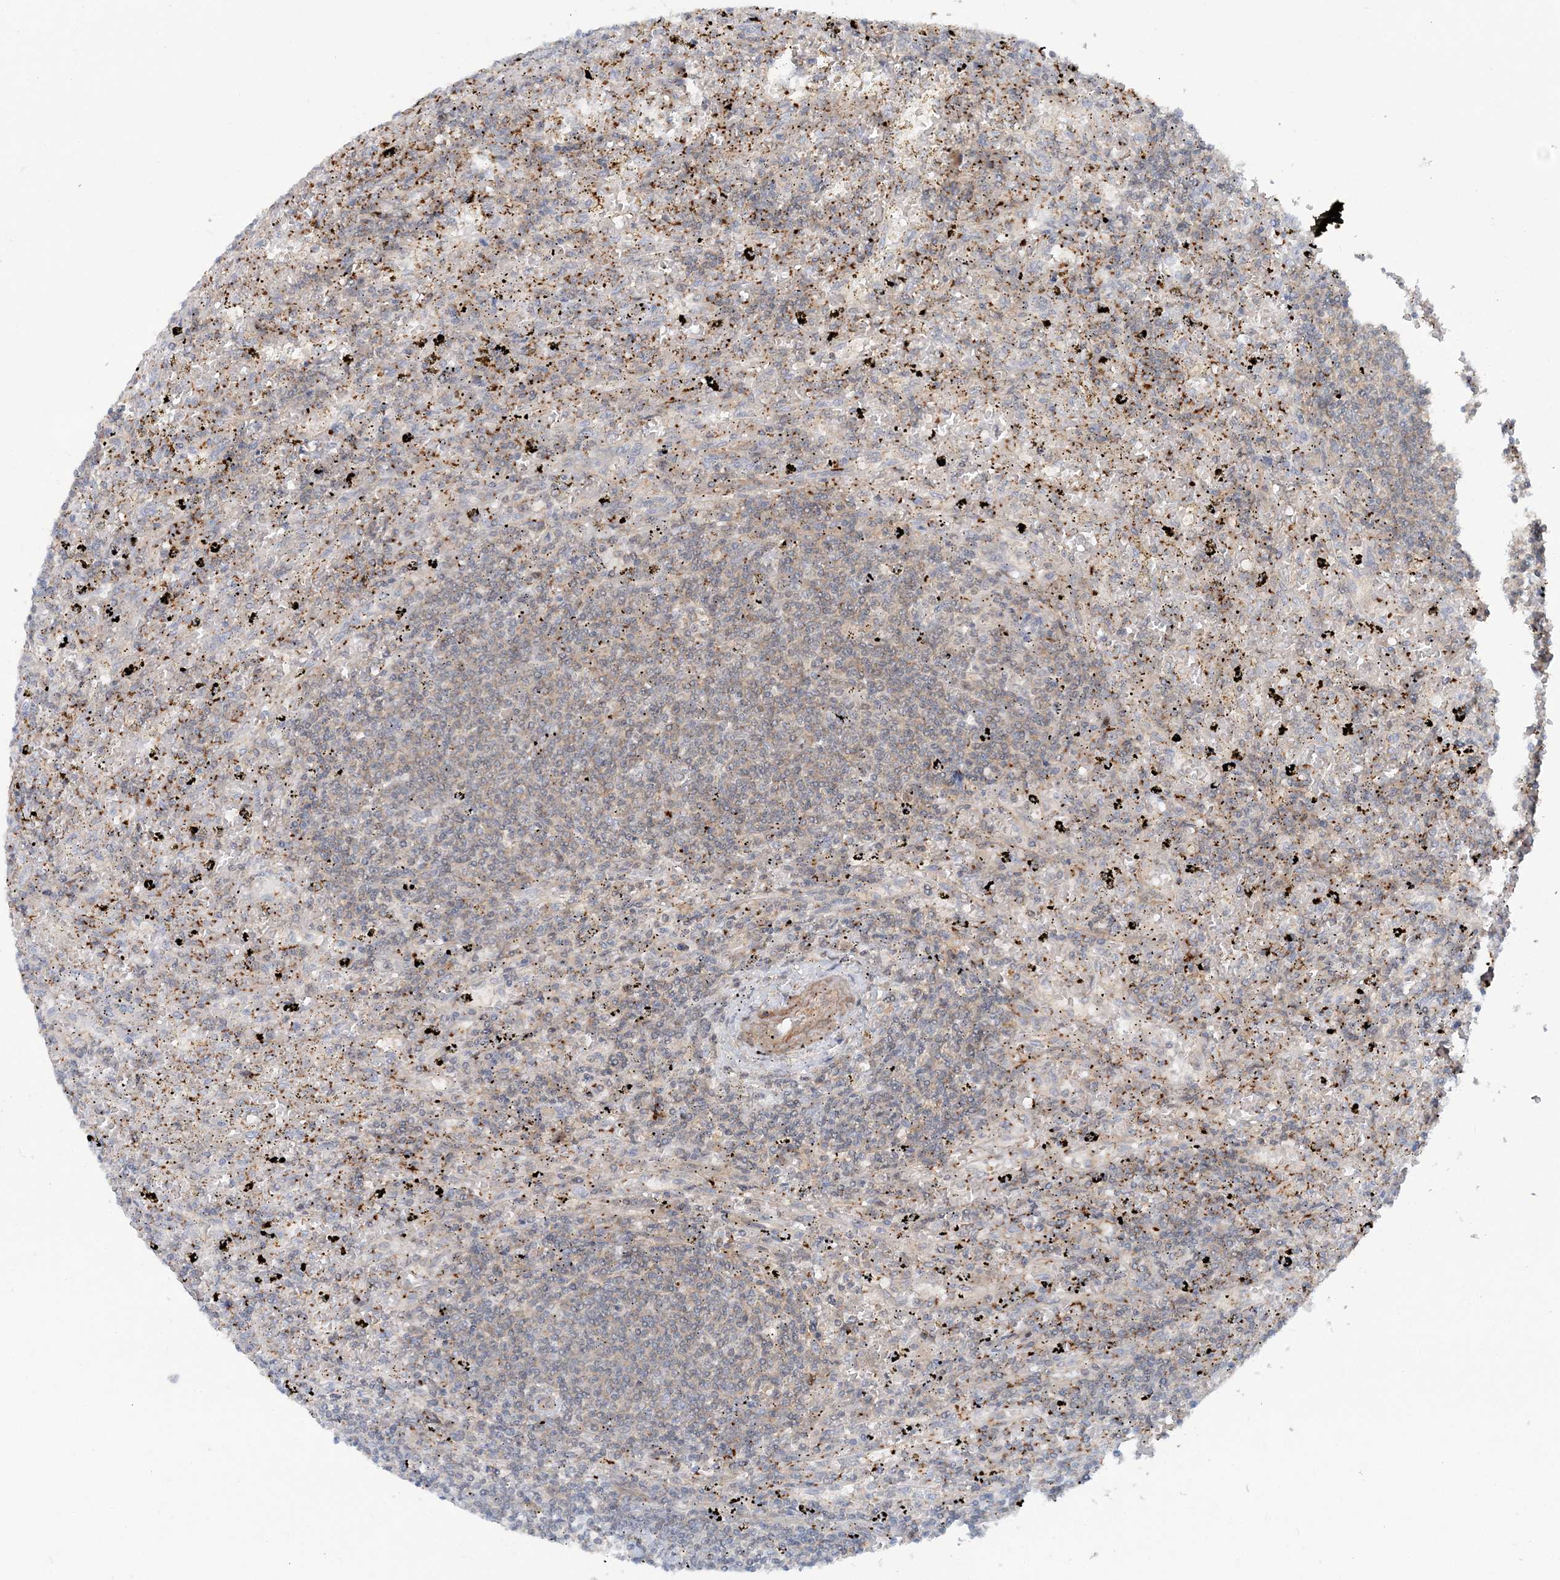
{"staining": {"intensity": "weak", "quantity": "<25%", "location": "cytoplasmic/membranous"}, "tissue": "lymphoma", "cell_type": "Tumor cells", "image_type": "cancer", "snomed": [{"axis": "morphology", "description": "Malignant lymphoma, non-Hodgkin's type, Low grade"}, {"axis": "topography", "description": "Spleen"}], "caption": "There is no significant staining in tumor cells of malignant lymphoma, non-Hodgkin's type (low-grade).", "gene": "GEMIN5", "patient": {"sex": "male", "age": 76}}